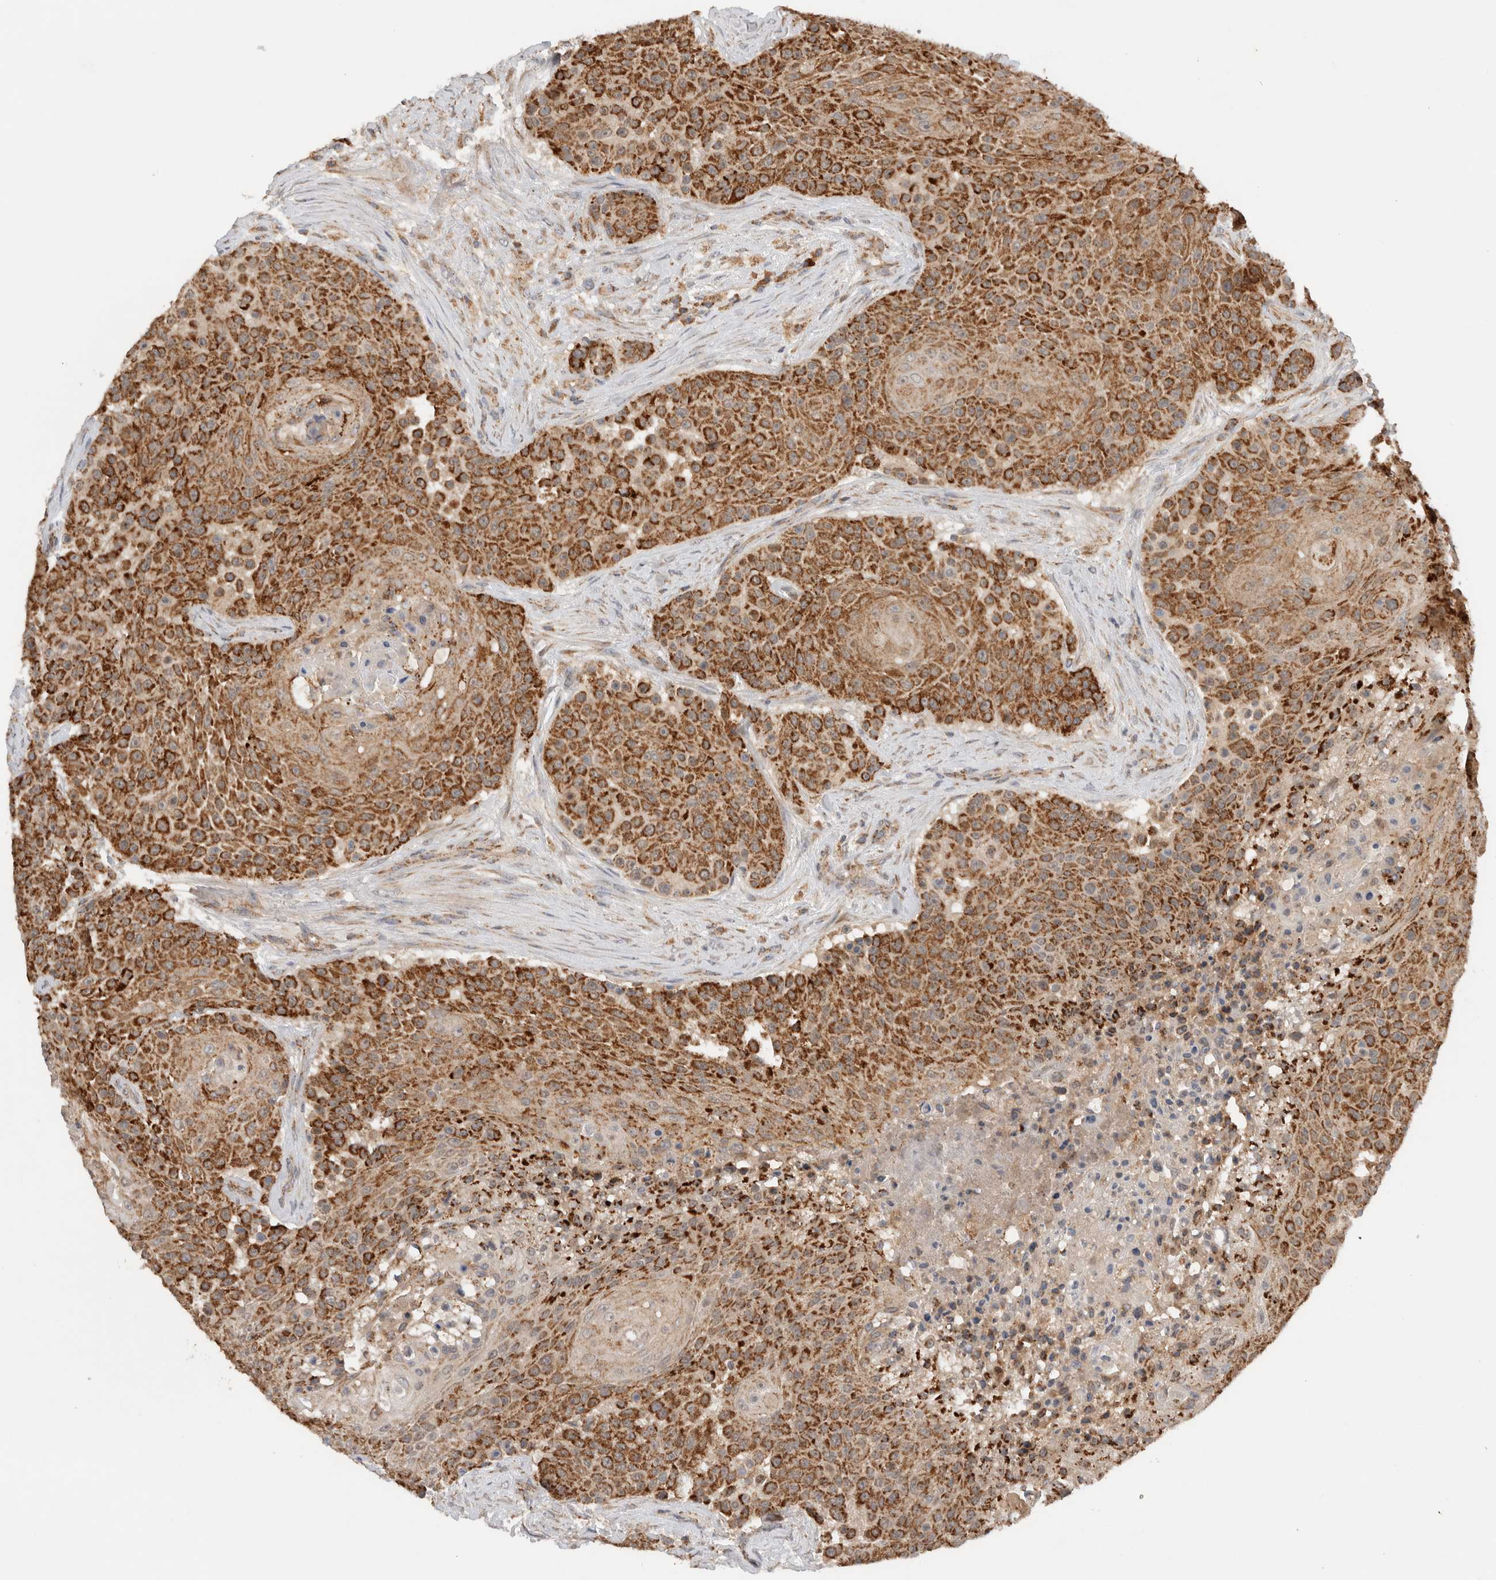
{"staining": {"intensity": "strong", "quantity": ">75%", "location": "cytoplasmic/membranous"}, "tissue": "urothelial cancer", "cell_type": "Tumor cells", "image_type": "cancer", "snomed": [{"axis": "morphology", "description": "Urothelial carcinoma, High grade"}, {"axis": "topography", "description": "Urinary bladder"}], "caption": "IHC staining of urothelial carcinoma (high-grade), which shows high levels of strong cytoplasmic/membranous positivity in about >75% of tumor cells indicating strong cytoplasmic/membranous protein expression. The staining was performed using DAB (brown) for protein detection and nuclei were counterstained in hematoxylin (blue).", "gene": "AMPD1", "patient": {"sex": "female", "age": 63}}